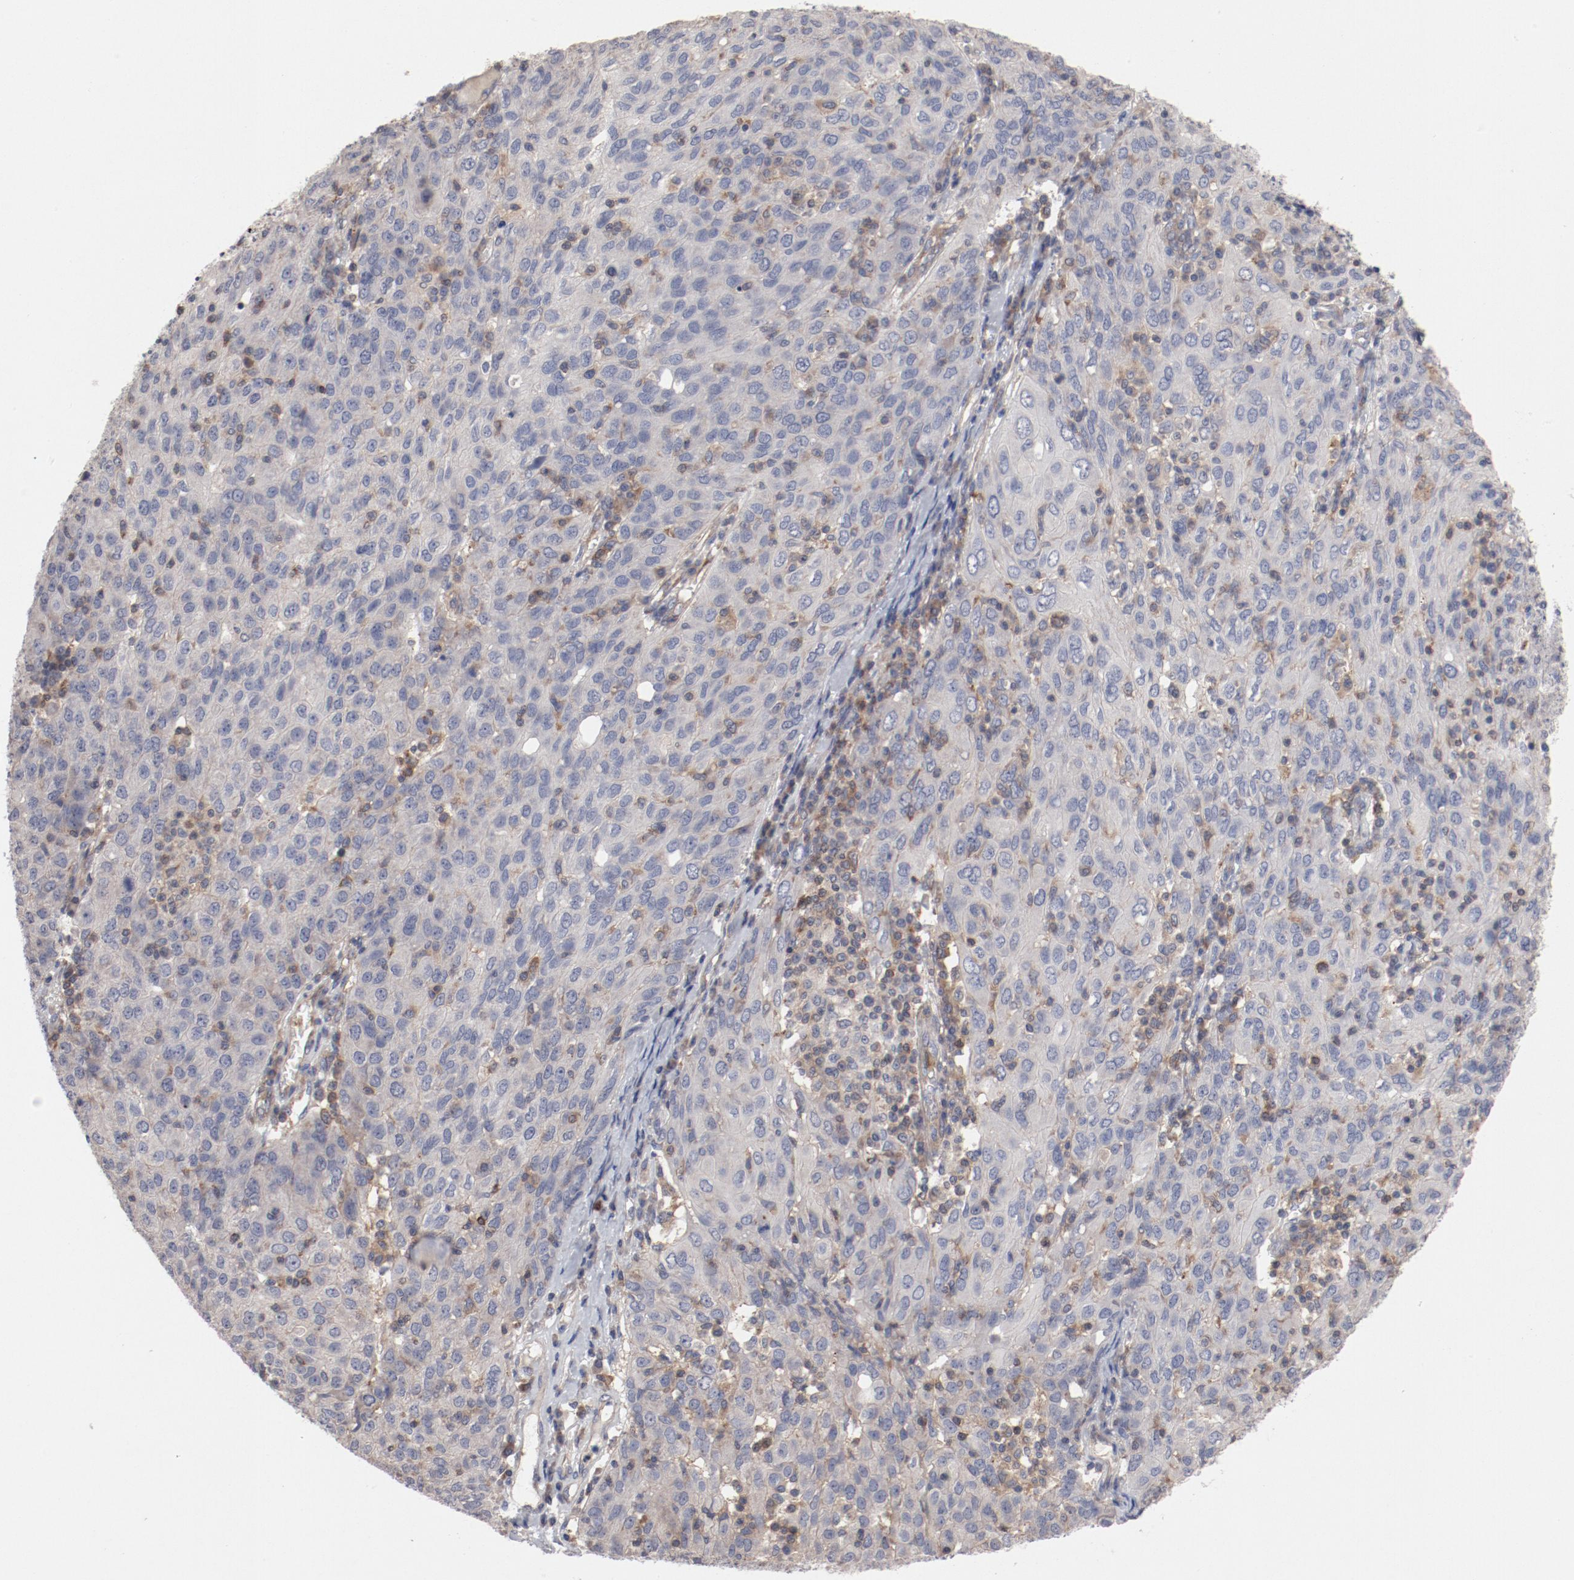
{"staining": {"intensity": "weak", "quantity": "<25%", "location": "cytoplasmic/membranous"}, "tissue": "ovarian cancer", "cell_type": "Tumor cells", "image_type": "cancer", "snomed": [{"axis": "morphology", "description": "Carcinoma, endometroid"}, {"axis": "topography", "description": "Ovary"}], "caption": "Immunohistochemical staining of endometroid carcinoma (ovarian) reveals no significant expression in tumor cells.", "gene": "CBL", "patient": {"sex": "female", "age": 50}}